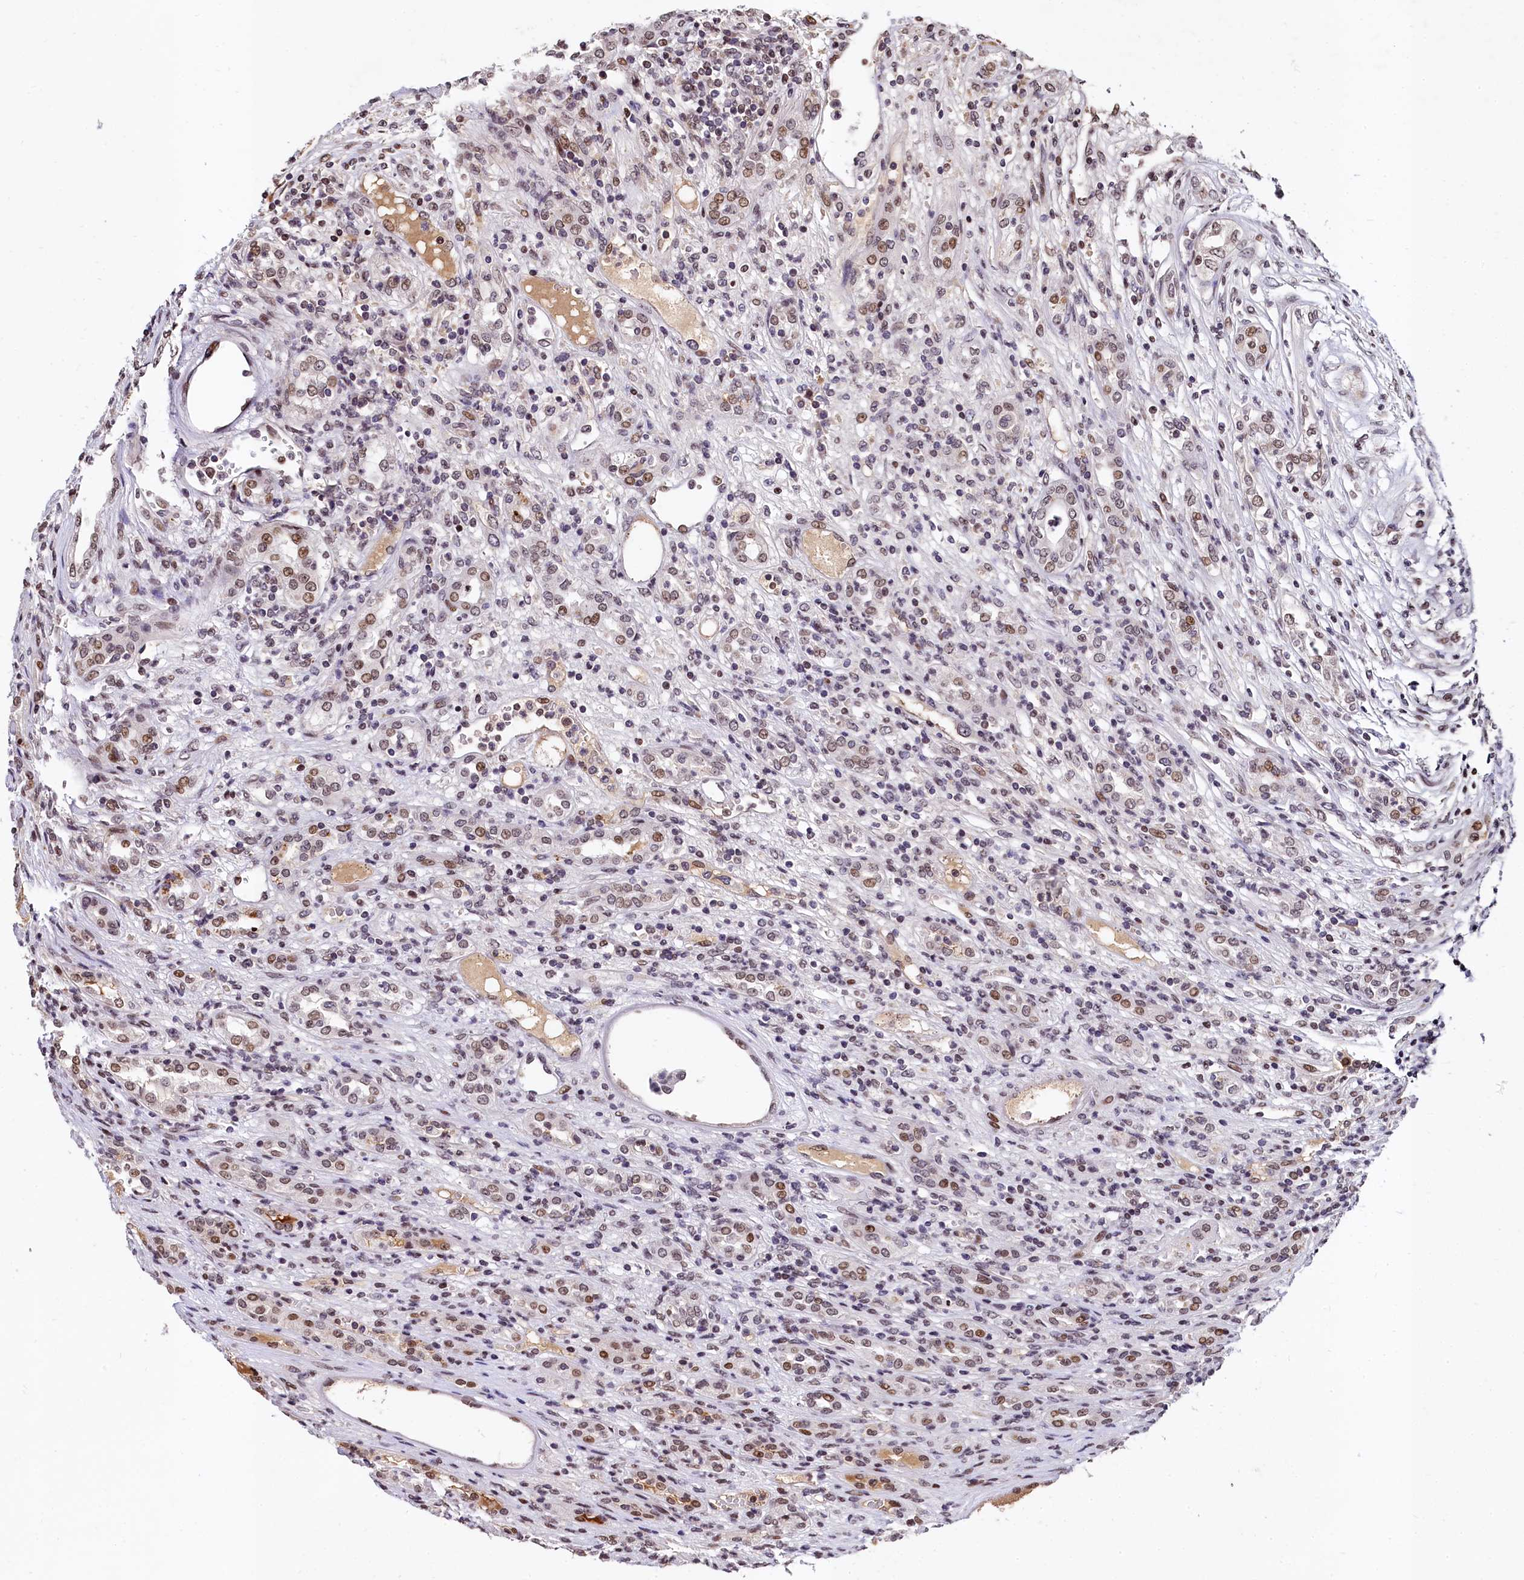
{"staining": {"intensity": "moderate", "quantity": "<25%", "location": "nuclear"}, "tissue": "renal cancer", "cell_type": "Tumor cells", "image_type": "cancer", "snomed": [{"axis": "morphology", "description": "Adenocarcinoma, NOS"}, {"axis": "topography", "description": "Kidney"}], "caption": "A photomicrograph of renal cancer stained for a protein exhibits moderate nuclear brown staining in tumor cells.", "gene": "FAM217B", "patient": {"sex": "female", "age": 54}}